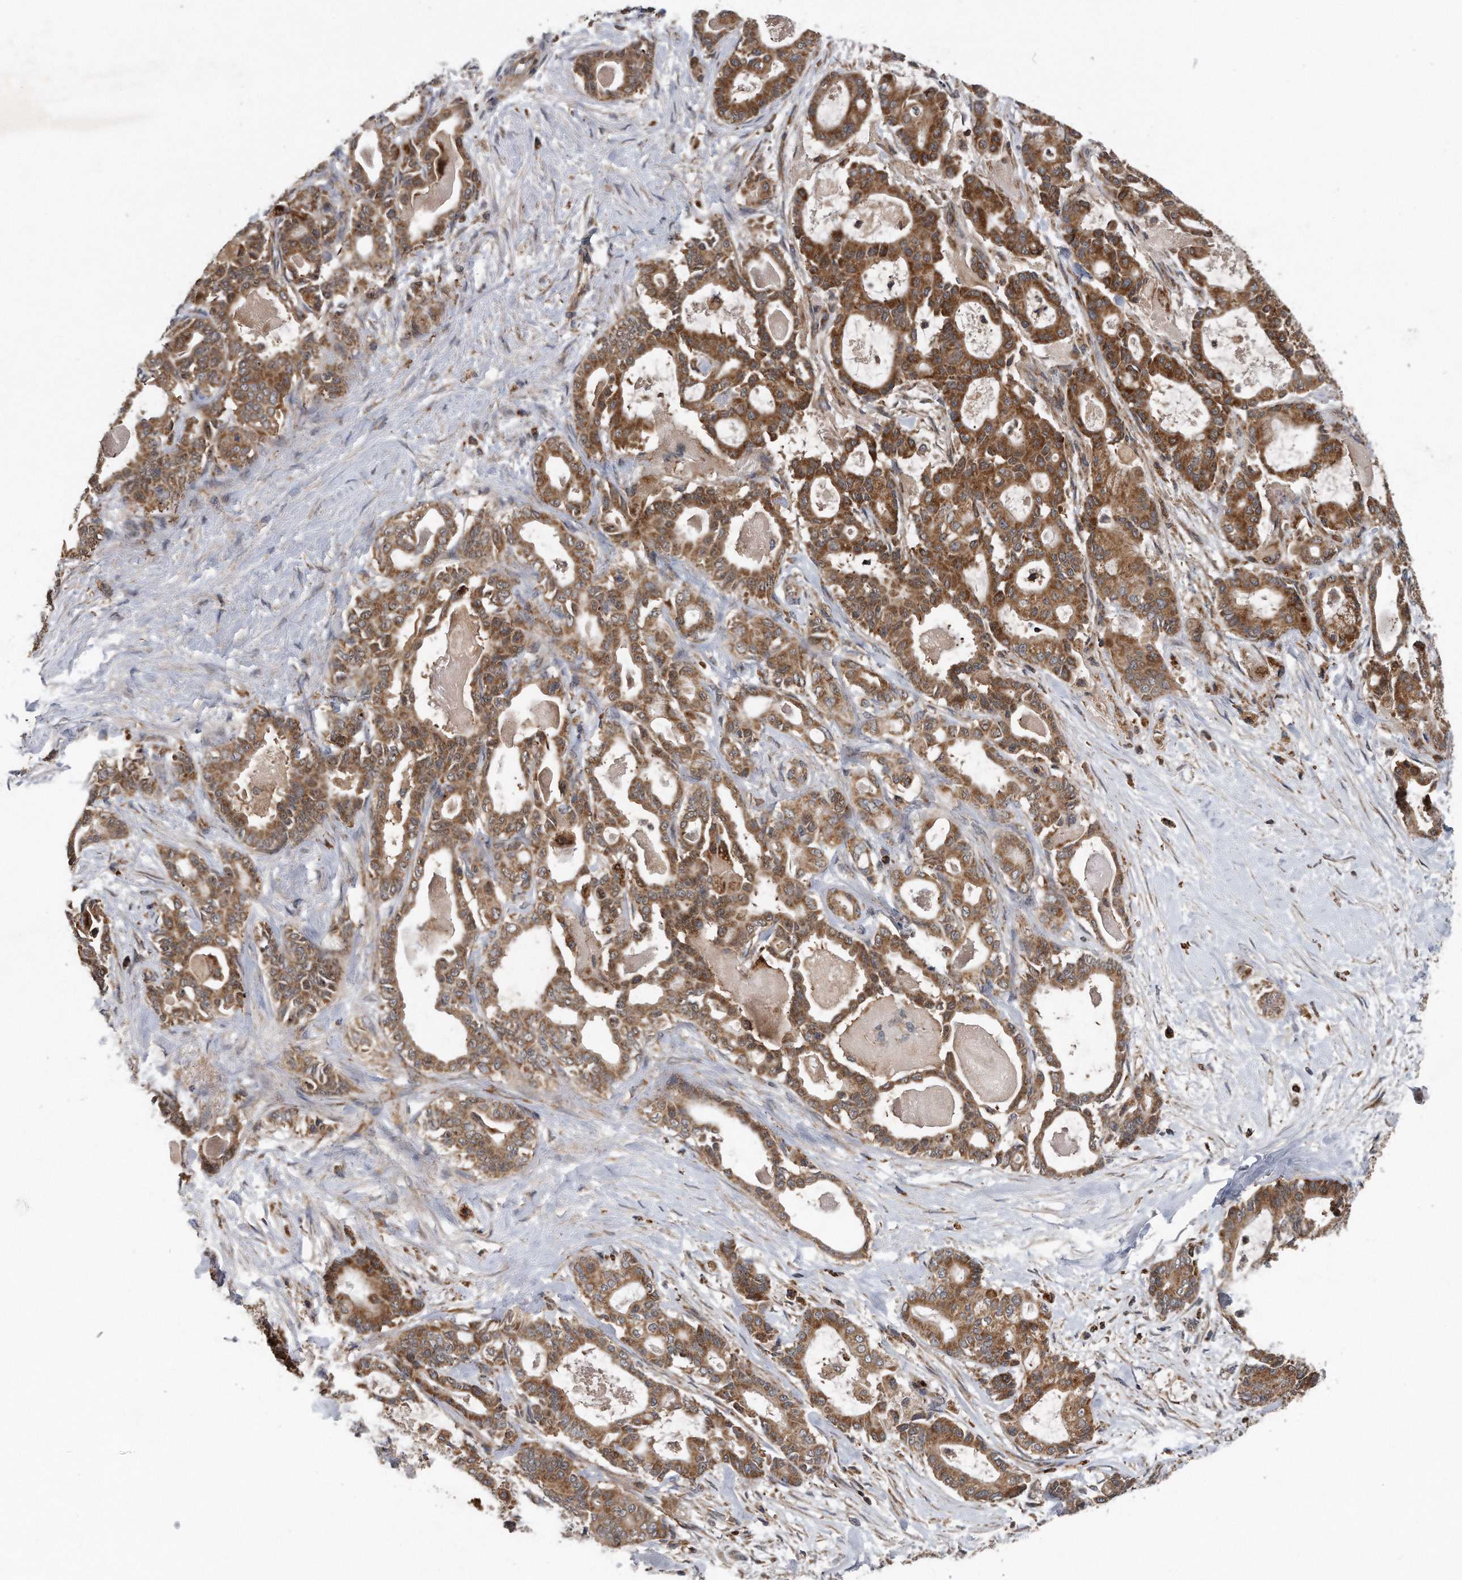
{"staining": {"intensity": "moderate", "quantity": ">75%", "location": "cytoplasmic/membranous"}, "tissue": "pancreatic cancer", "cell_type": "Tumor cells", "image_type": "cancer", "snomed": [{"axis": "morphology", "description": "Adenocarcinoma, NOS"}, {"axis": "topography", "description": "Pancreas"}], "caption": "Immunohistochemical staining of human pancreatic cancer displays medium levels of moderate cytoplasmic/membranous protein expression in about >75% of tumor cells.", "gene": "ALPK2", "patient": {"sex": "male", "age": 63}}